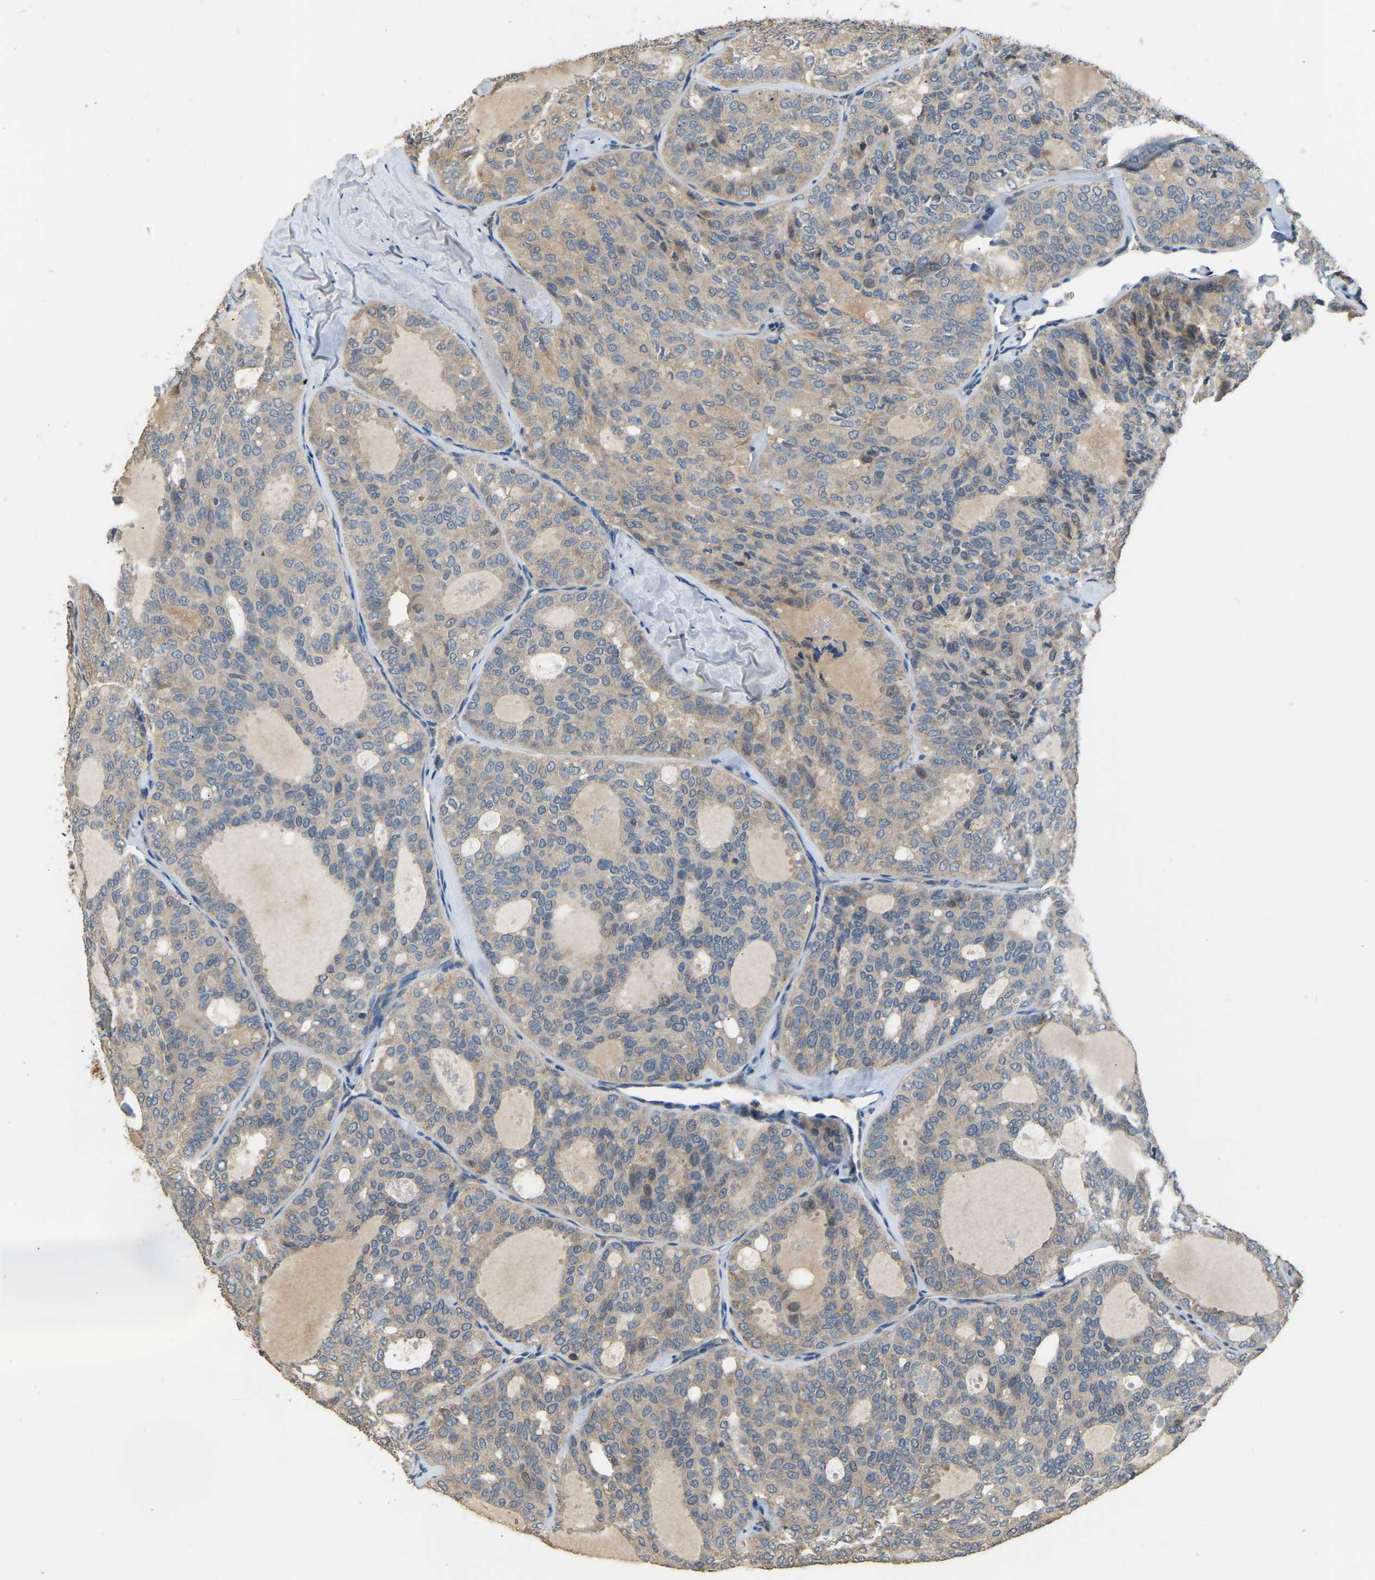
{"staining": {"intensity": "weak", "quantity": ">75%", "location": "cytoplasmic/membranous"}, "tissue": "thyroid cancer", "cell_type": "Tumor cells", "image_type": "cancer", "snomed": [{"axis": "morphology", "description": "Follicular adenoma carcinoma, NOS"}, {"axis": "topography", "description": "Thyroid gland"}], "caption": "There is low levels of weak cytoplasmic/membranous positivity in tumor cells of thyroid follicular adenoma carcinoma, as demonstrated by immunohistochemical staining (brown color).", "gene": "TUFM", "patient": {"sex": "male", "age": 75}}